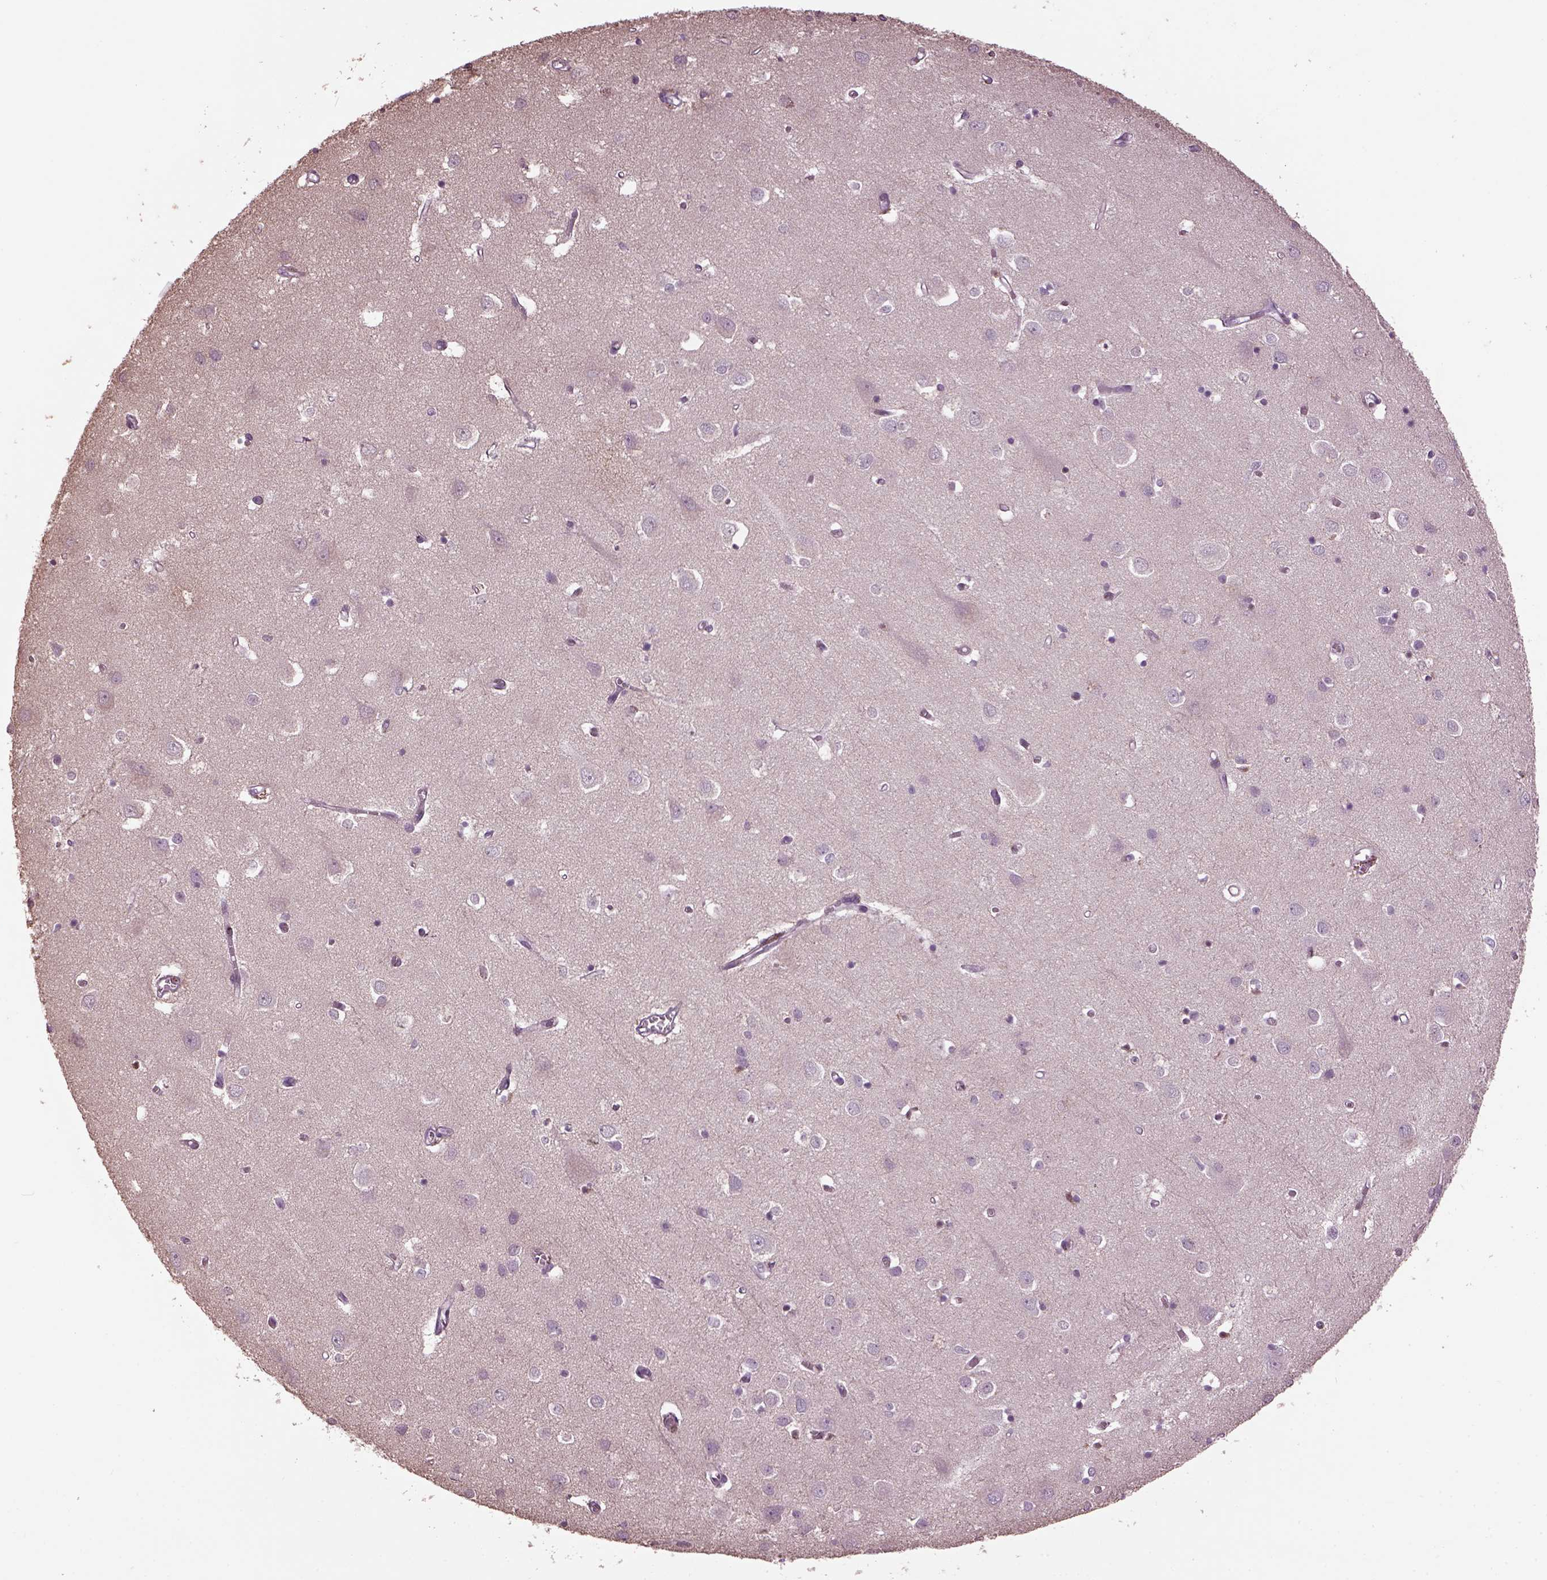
{"staining": {"intensity": "negative", "quantity": "none", "location": "none"}, "tissue": "cerebral cortex", "cell_type": "Endothelial cells", "image_type": "normal", "snomed": [{"axis": "morphology", "description": "Normal tissue, NOS"}, {"axis": "topography", "description": "Cerebral cortex"}], "caption": "Immunohistochemistry image of benign human cerebral cortex stained for a protein (brown), which demonstrates no expression in endothelial cells. The staining is performed using DAB (3,3'-diaminobenzidine) brown chromogen with nuclei counter-stained in using hematoxylin.", "gene": "GAL", "patient": {"sex": "male", "age": 70}}